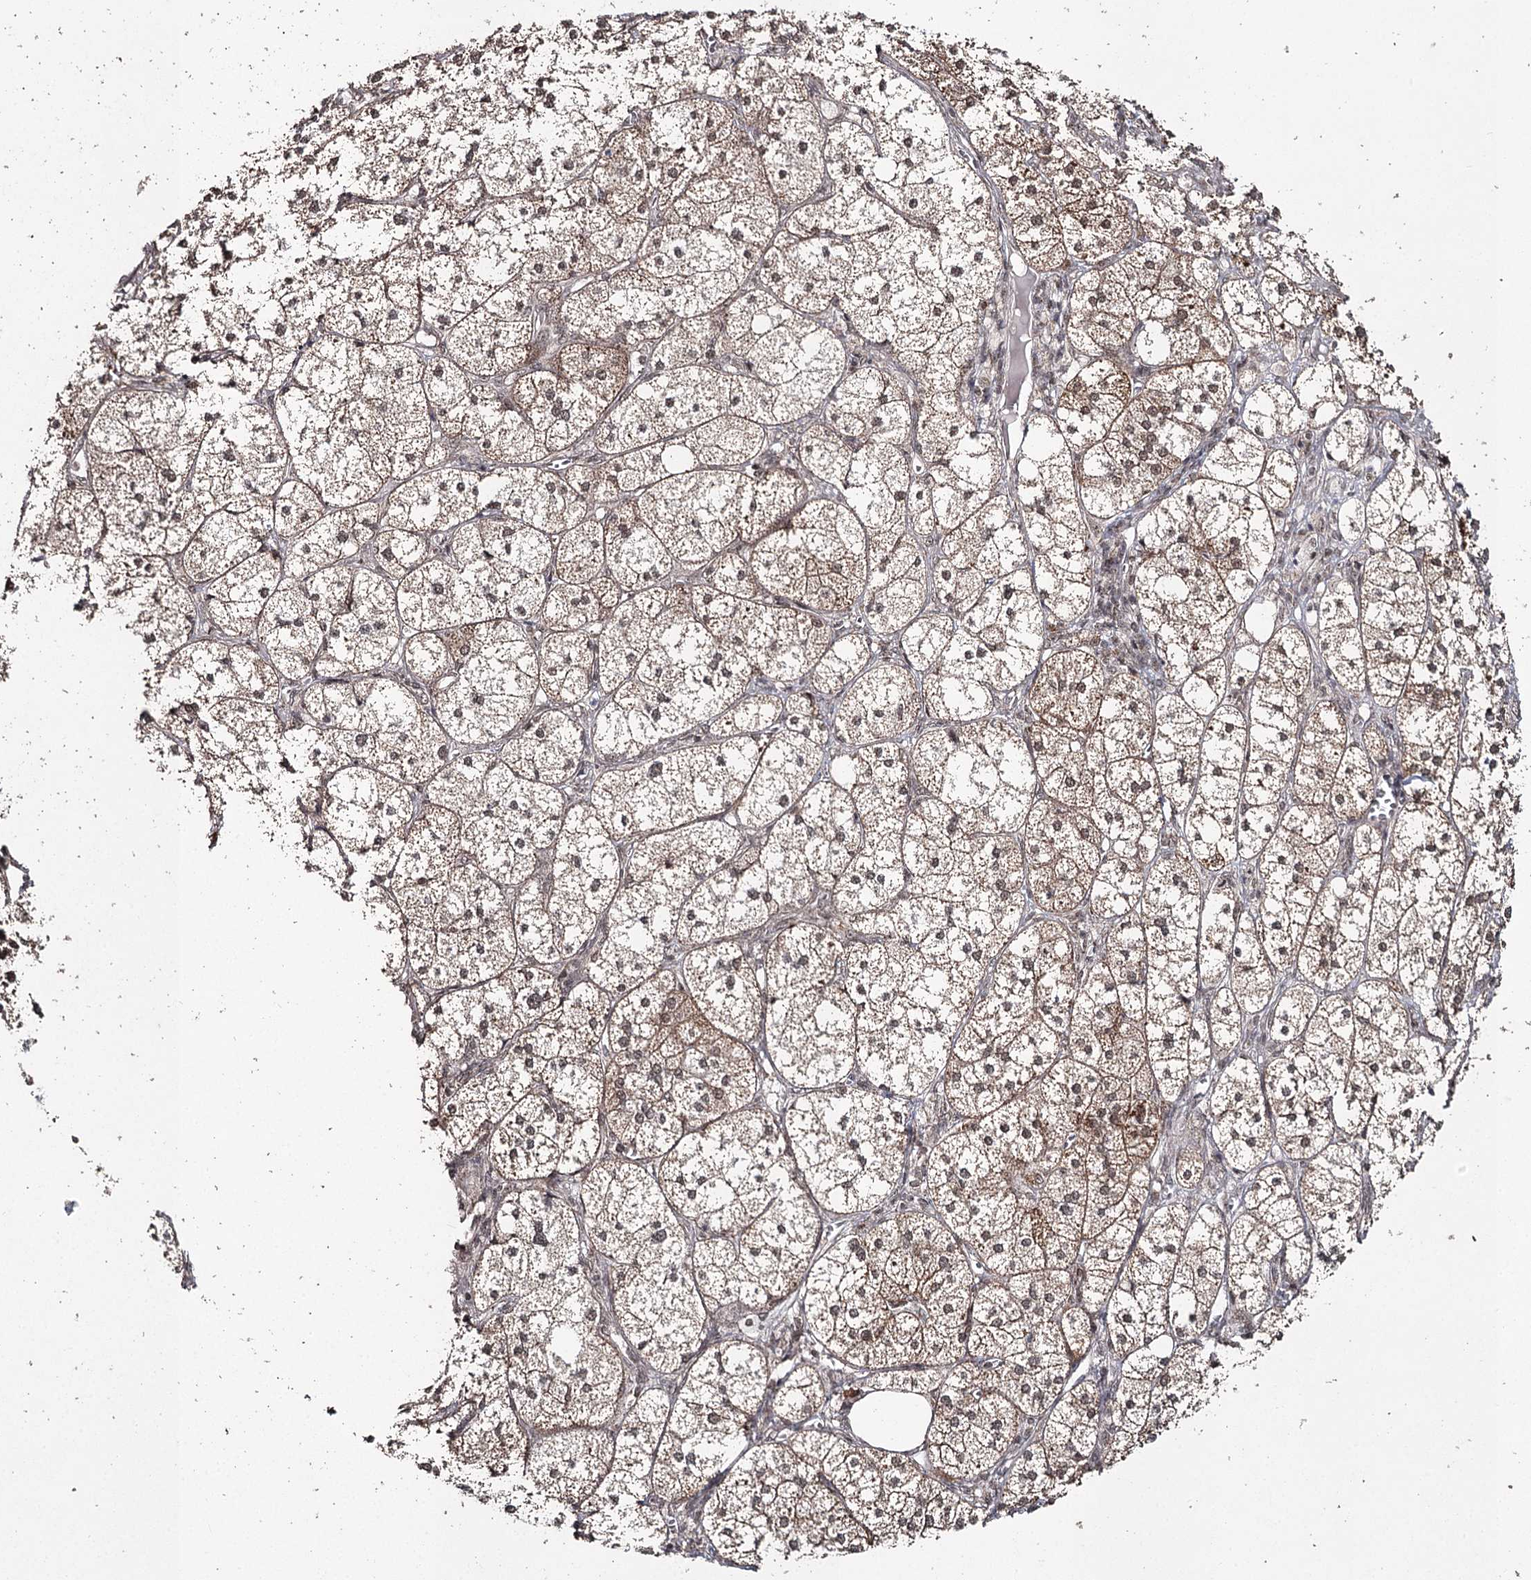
{"staining": {"intensity": "strong", "quantity": ">75%", "location": "cytoplasmic/membranous,nuclear"}, "tissue": "adrenal gland", "cell_type": "Glandular cells", "image_type": "normal", "snomed": [{"axis": "morphology", "description": "Normal tissue, NOS"}, {"axis": "topography", "description": "Adrenal gland"}], "caption": "The photomicrograph displays staining of benign adrenal gland, revealing strong cytoplasmic/membranous,nuclear protein staining (brown color) within glandular cells.", "gene": "PDHX", "patient": {"sex": "female", "age": 61}}